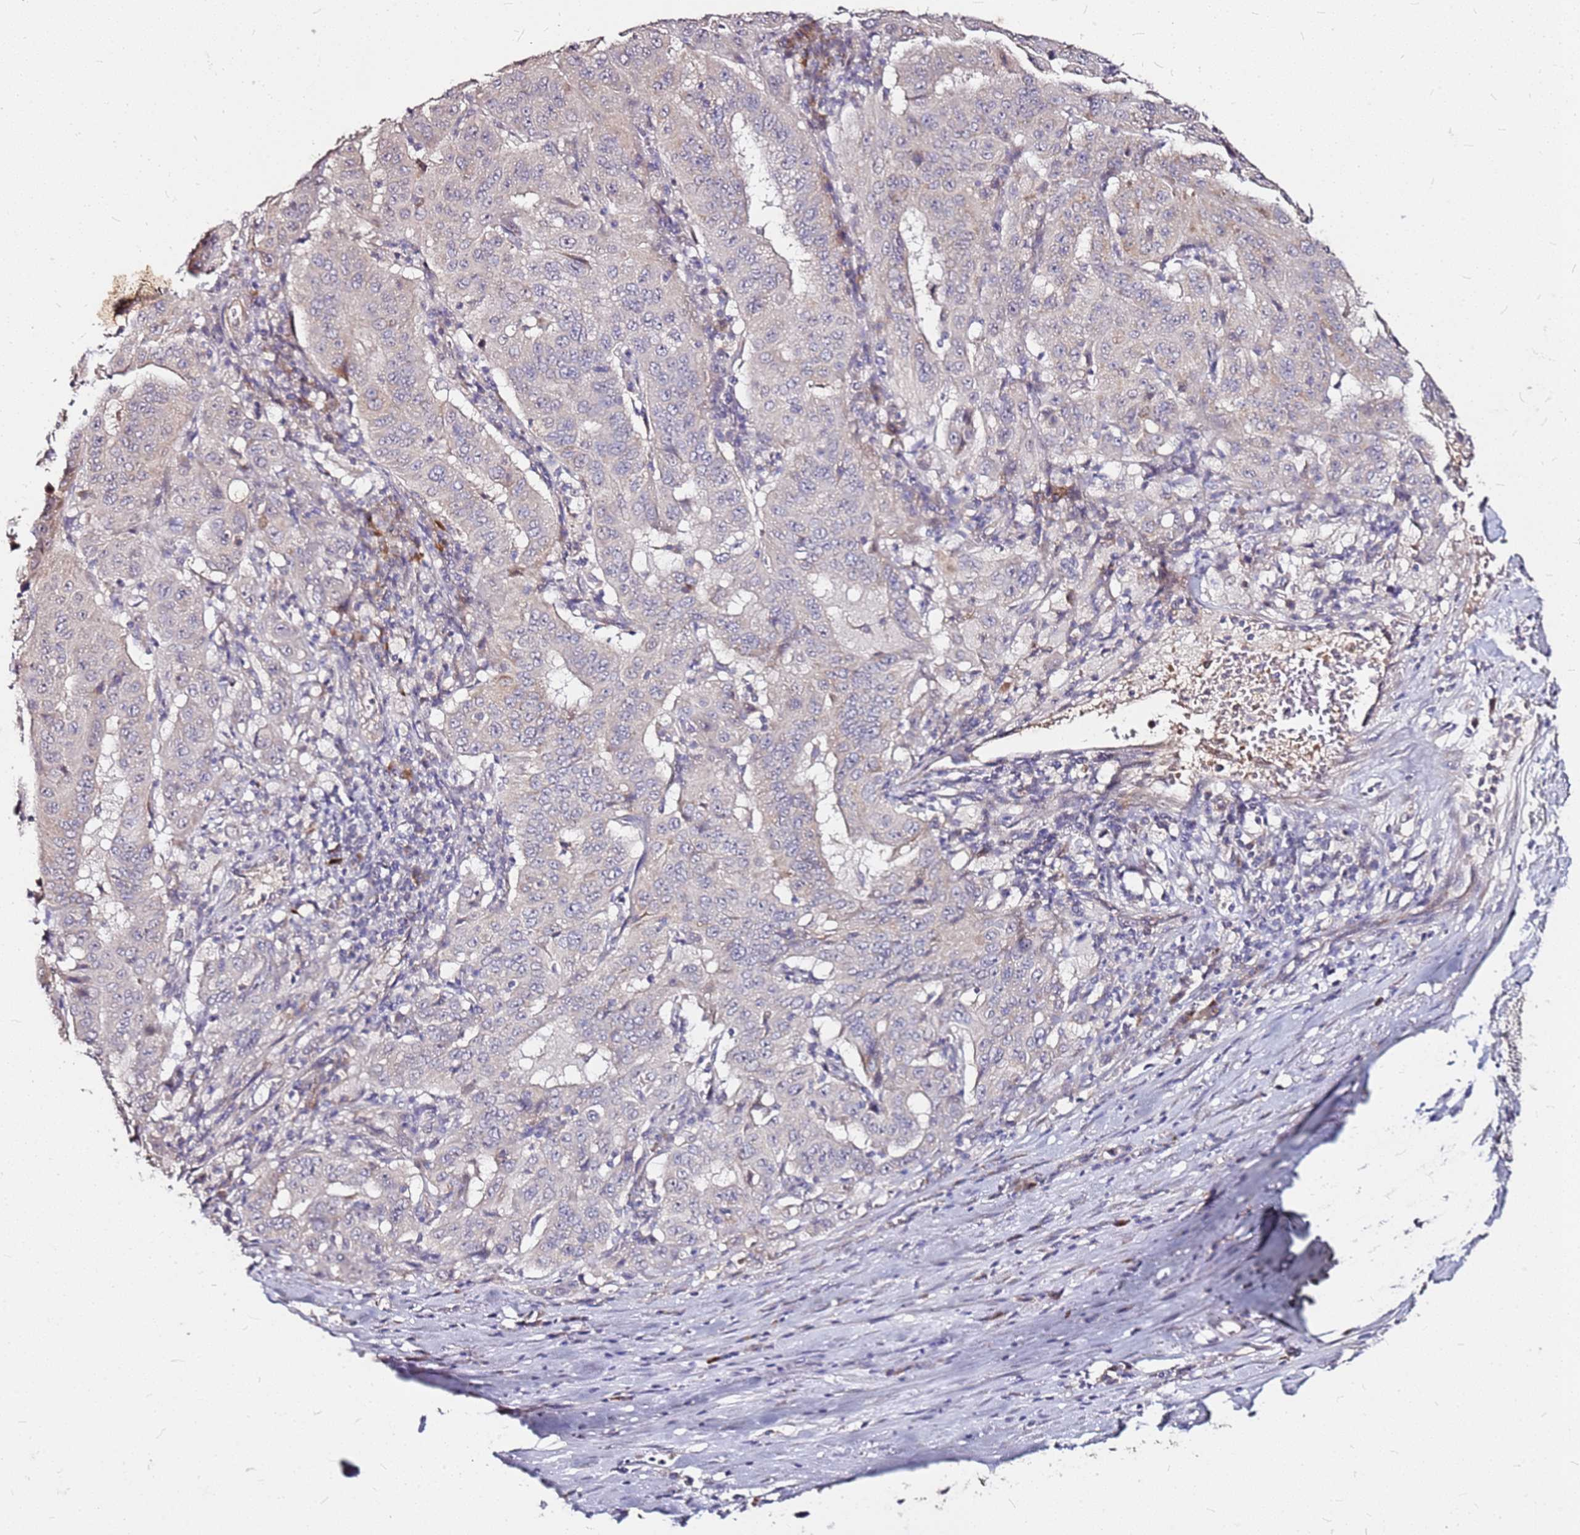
{"staining": {"intensity": "weak", "quantity": "<25%", "location": "cytoplasmic/membranous"}, "tissue": "pancreatic cancer", "cell_type": "Tumor cells", "image_type": "cancer", "snomed": [{"axis": "morphology", "description": "Adenocarcinoma, NOS"}, {"axis": "topography", "description": "Pancreas"}], "caption": "Histopathology image shows no protein expression in tumor cells of pancreatic cancer (adenocarcinoma) tissue.", "gene": "DCDC2C", "patient": {"sex": "male", "age": 63}}